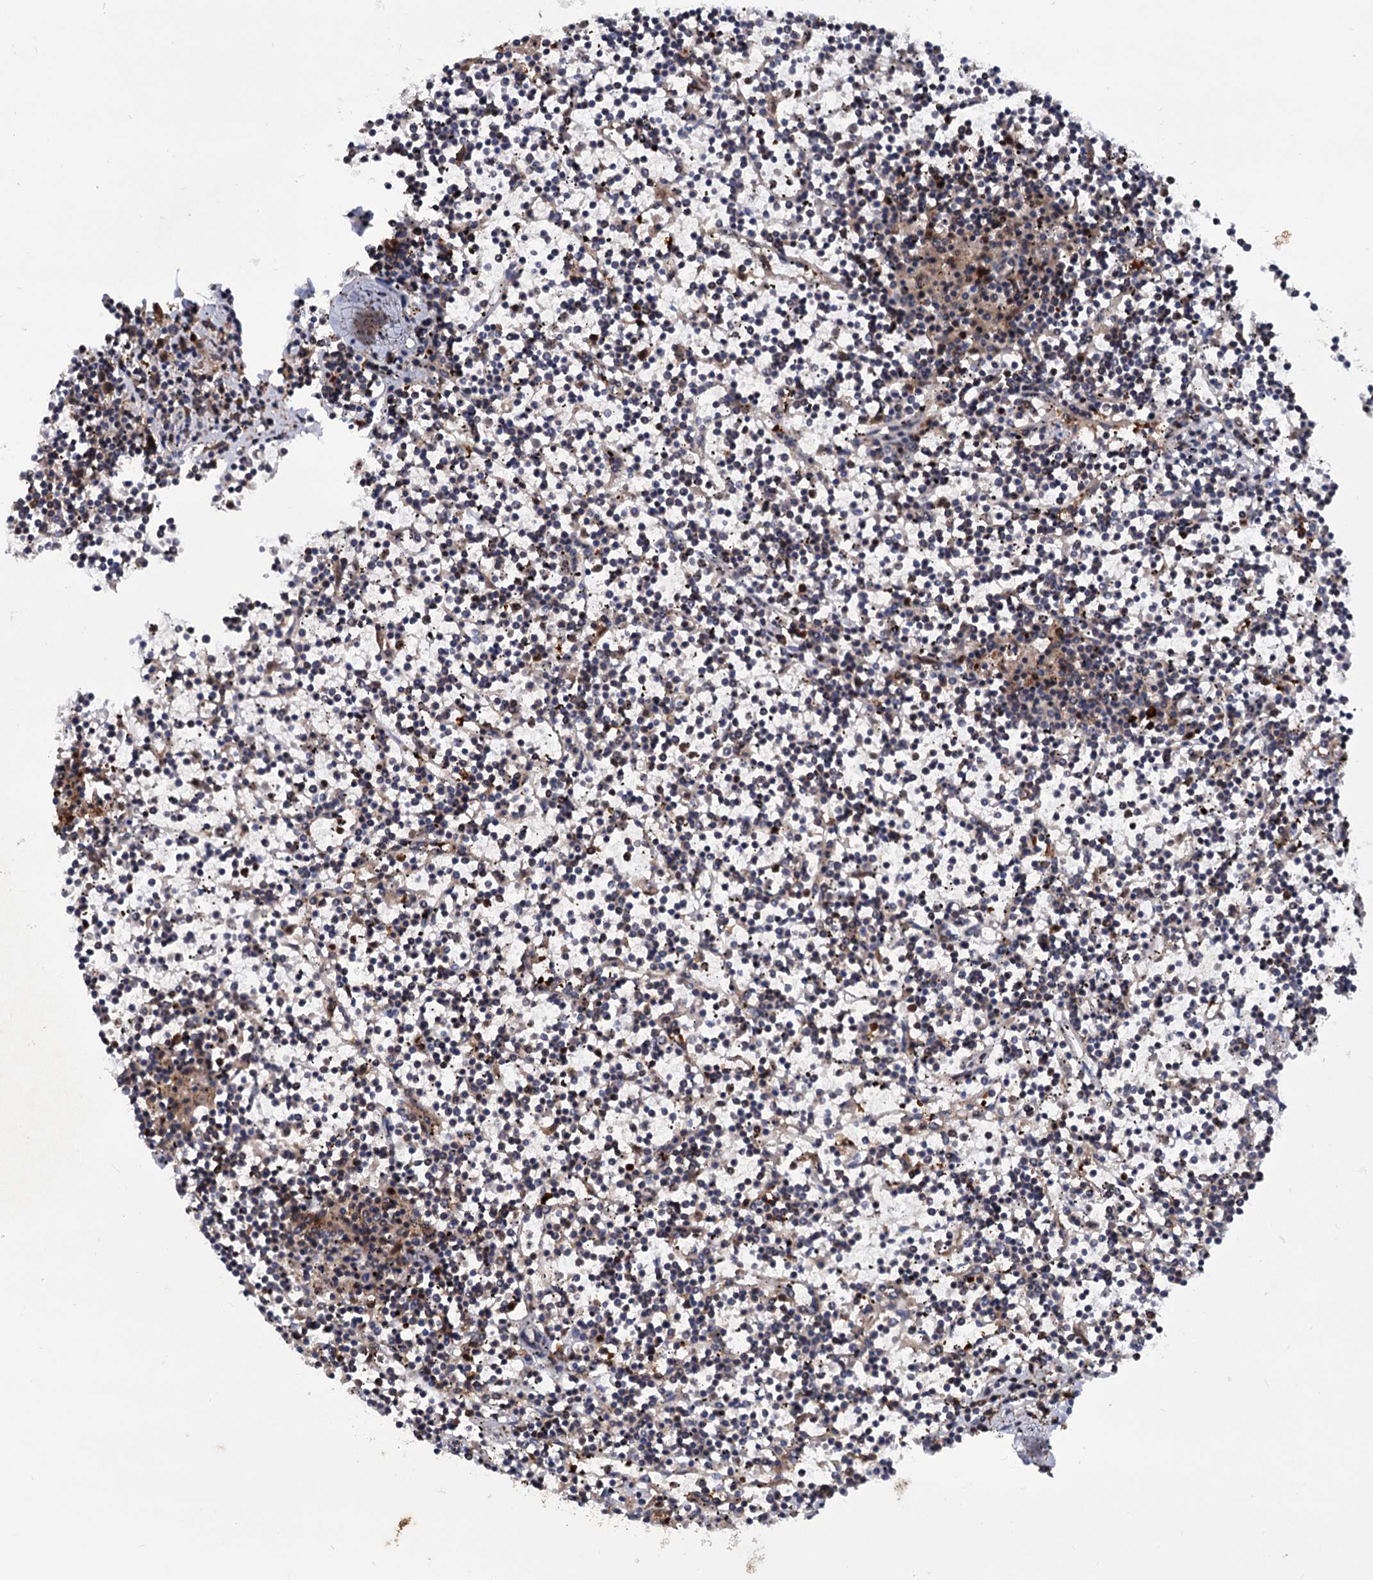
{"staining": {"intensity": "negative", "quantity": "none", "location": "none"}, "tissue": "lymphoma", "cell_type": "Tumor cells", "image_type": "cancer", "snomed": [{"axis": "morphology", "description": "Malignant lymphoma, non-Hodgkin's type, Low grade"}, {"axis": "topography", "description": "Spleen"}], "caption": "DAB (3,3'-diaminobenzidine) immunohistochemical staining of human lymphoma exhibits no significant expression in tumor cells. Brightfield microscopy of immunohistochemistry stained with DAB (3,3'-diaminobenzidine) (brown) and hematoxylin (blue), captured at high magnification.", "gene": "RNASEH2B", "patient": {"sex": "female", "age": 19}}